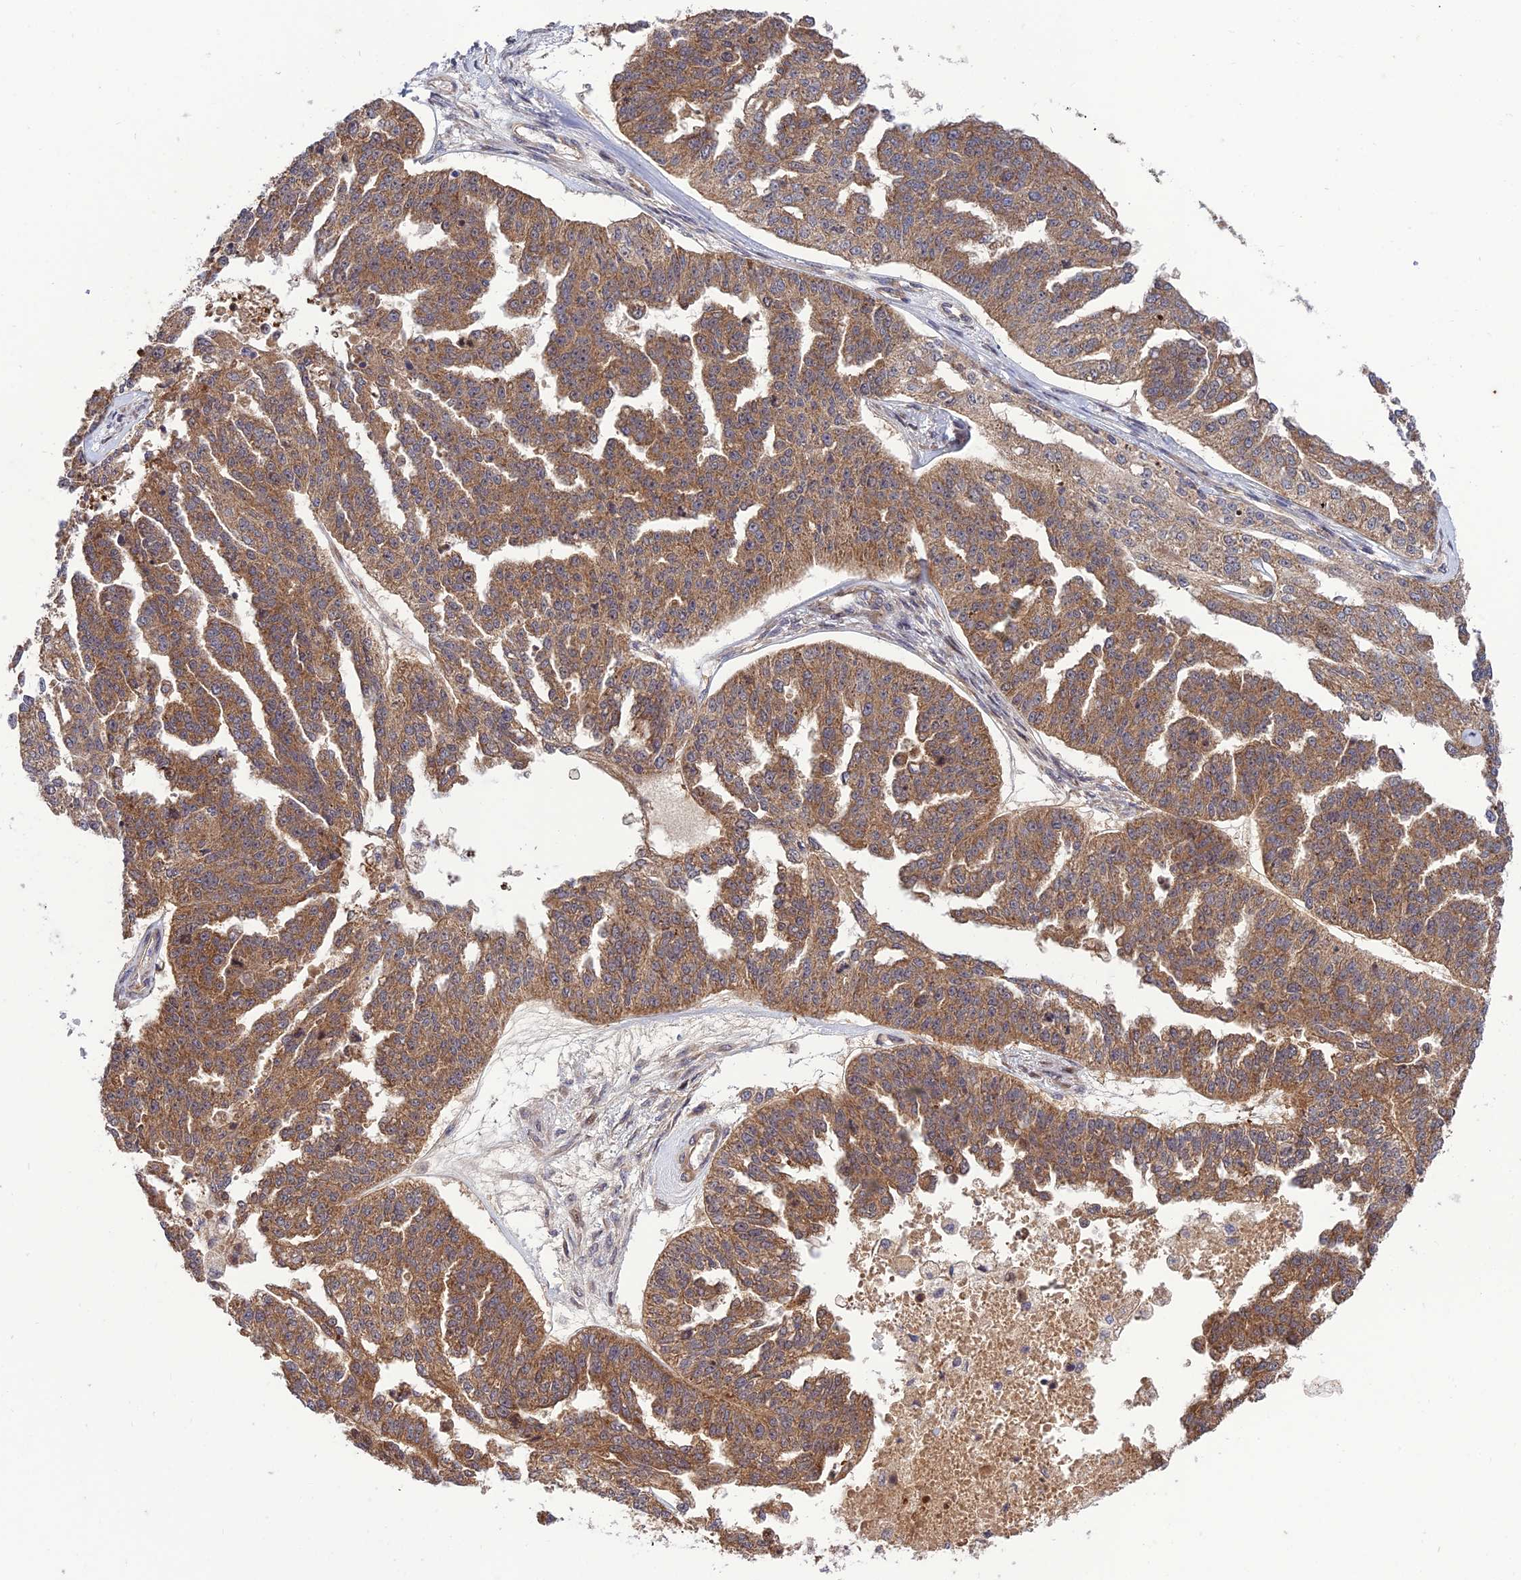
{"staining": {"intensity": "moderate", "quantity": ">75%", "location": "cytoplasmic/membranous"}, "tissue": "ovarian cancer", "cell_type": "Tumor cells", "image_type": "cancer", "snomed": [{"axis": "morphology", "description": "Cystadenocarcinoma, serous, NOS"}, {"axis": "topography", "description": "Ovary"}], "caption": "Immunohistochemical staining of human ovarian cancer reveals medium levels of moderate cytoplasmic/membranous positivity in about >75% of tumor cells.", "gene": "PLEKHG2", "patient": {"sex": "female", "age": 58}}